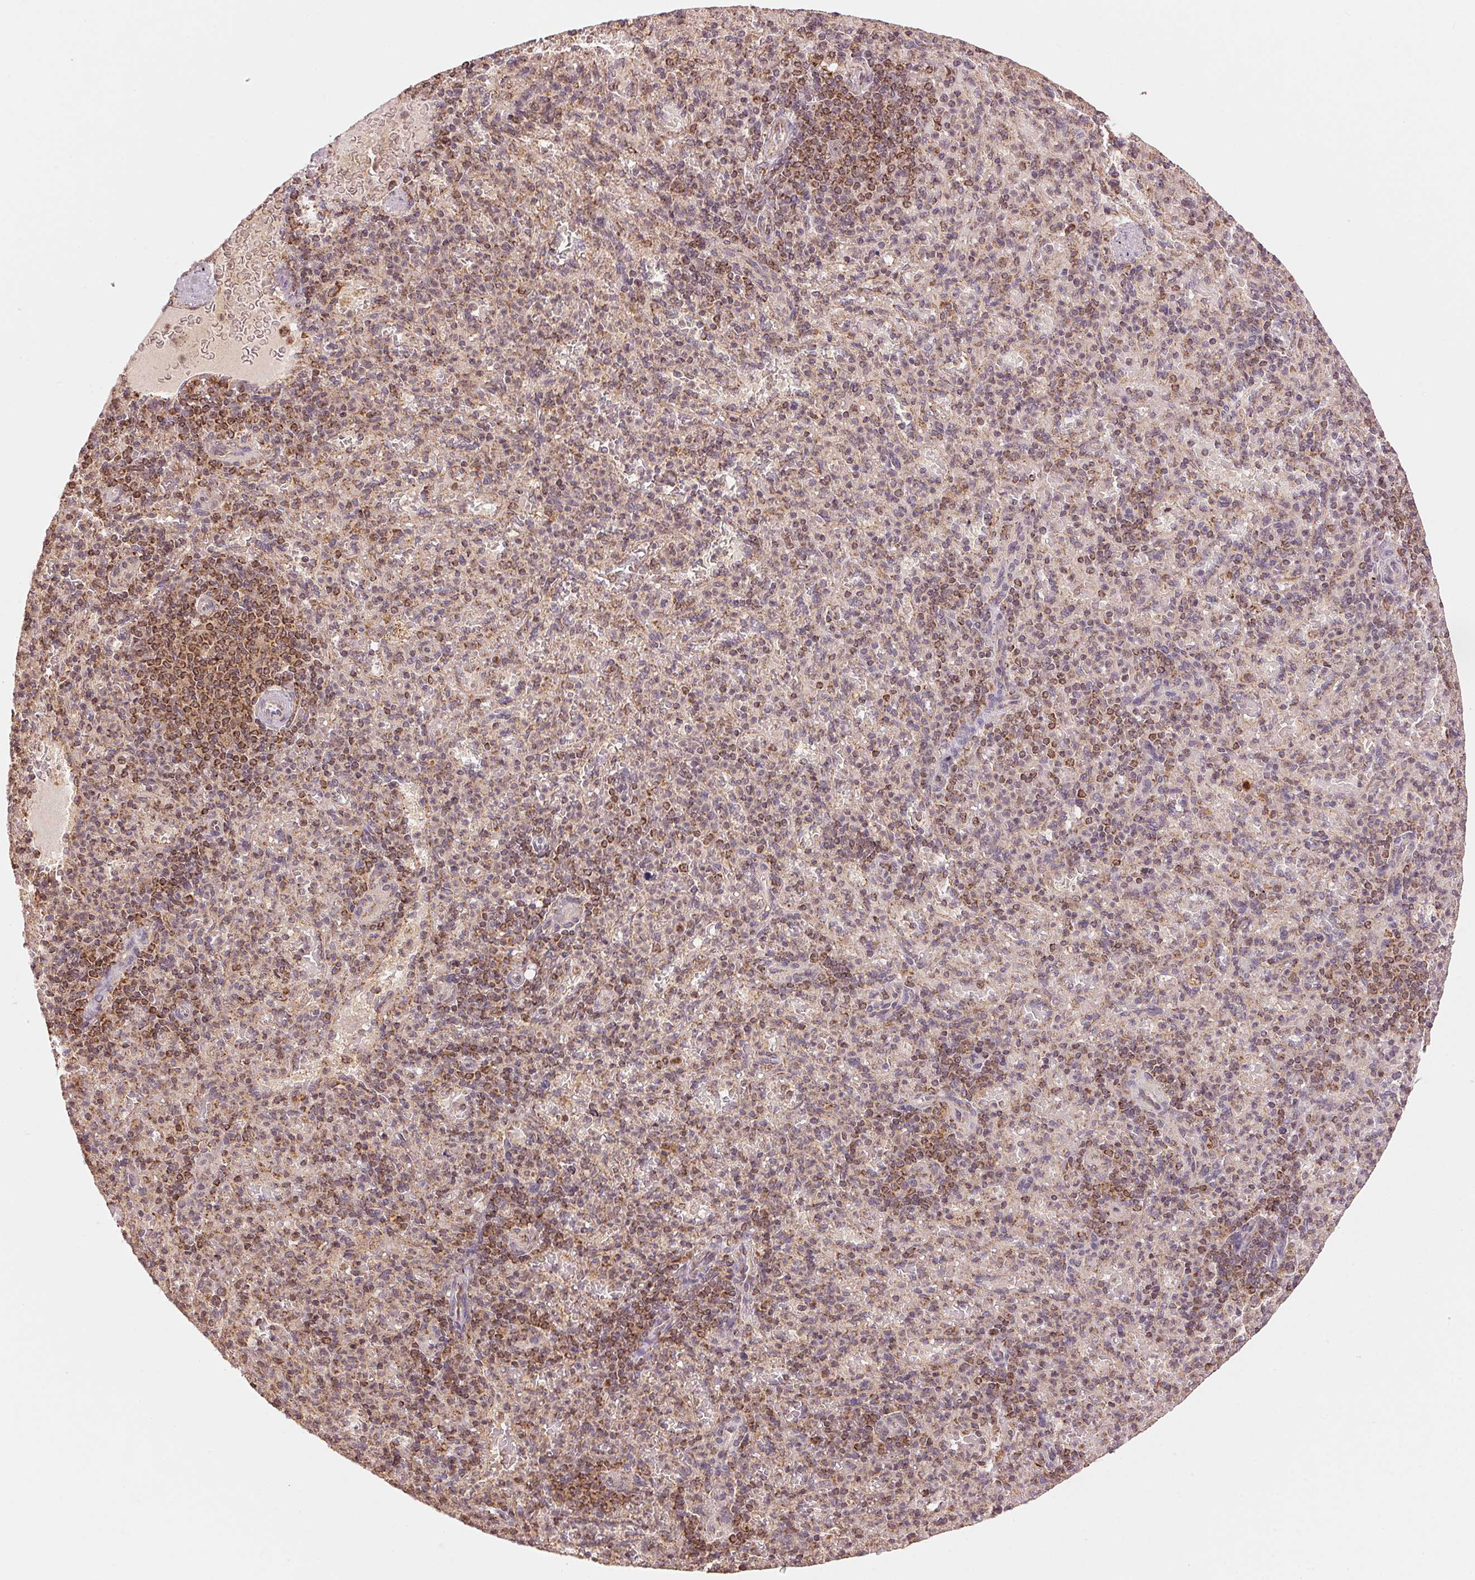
{"staining": {"intensity": "moderate", "quantity": "<25%", "location": "cytoplasmic/membranous"}, "tissue": "spleen", "cell_type": "Cells in red pulp", "image_type": "normal", "snomed": [{"axis": "morphology", "description": "Normal tissue, NOS"}, {"axis": "topography", "description": "Spleen"}], "caption": "A brown stain labels moderate cytoplasmic/membranous positivity of a protein in cells in red pulp of benign spleen. (IHC, brightfield microscopy, high magnification).", "gene": "ARHGAP6", "patient": {"sex": "female", "age": 74}}